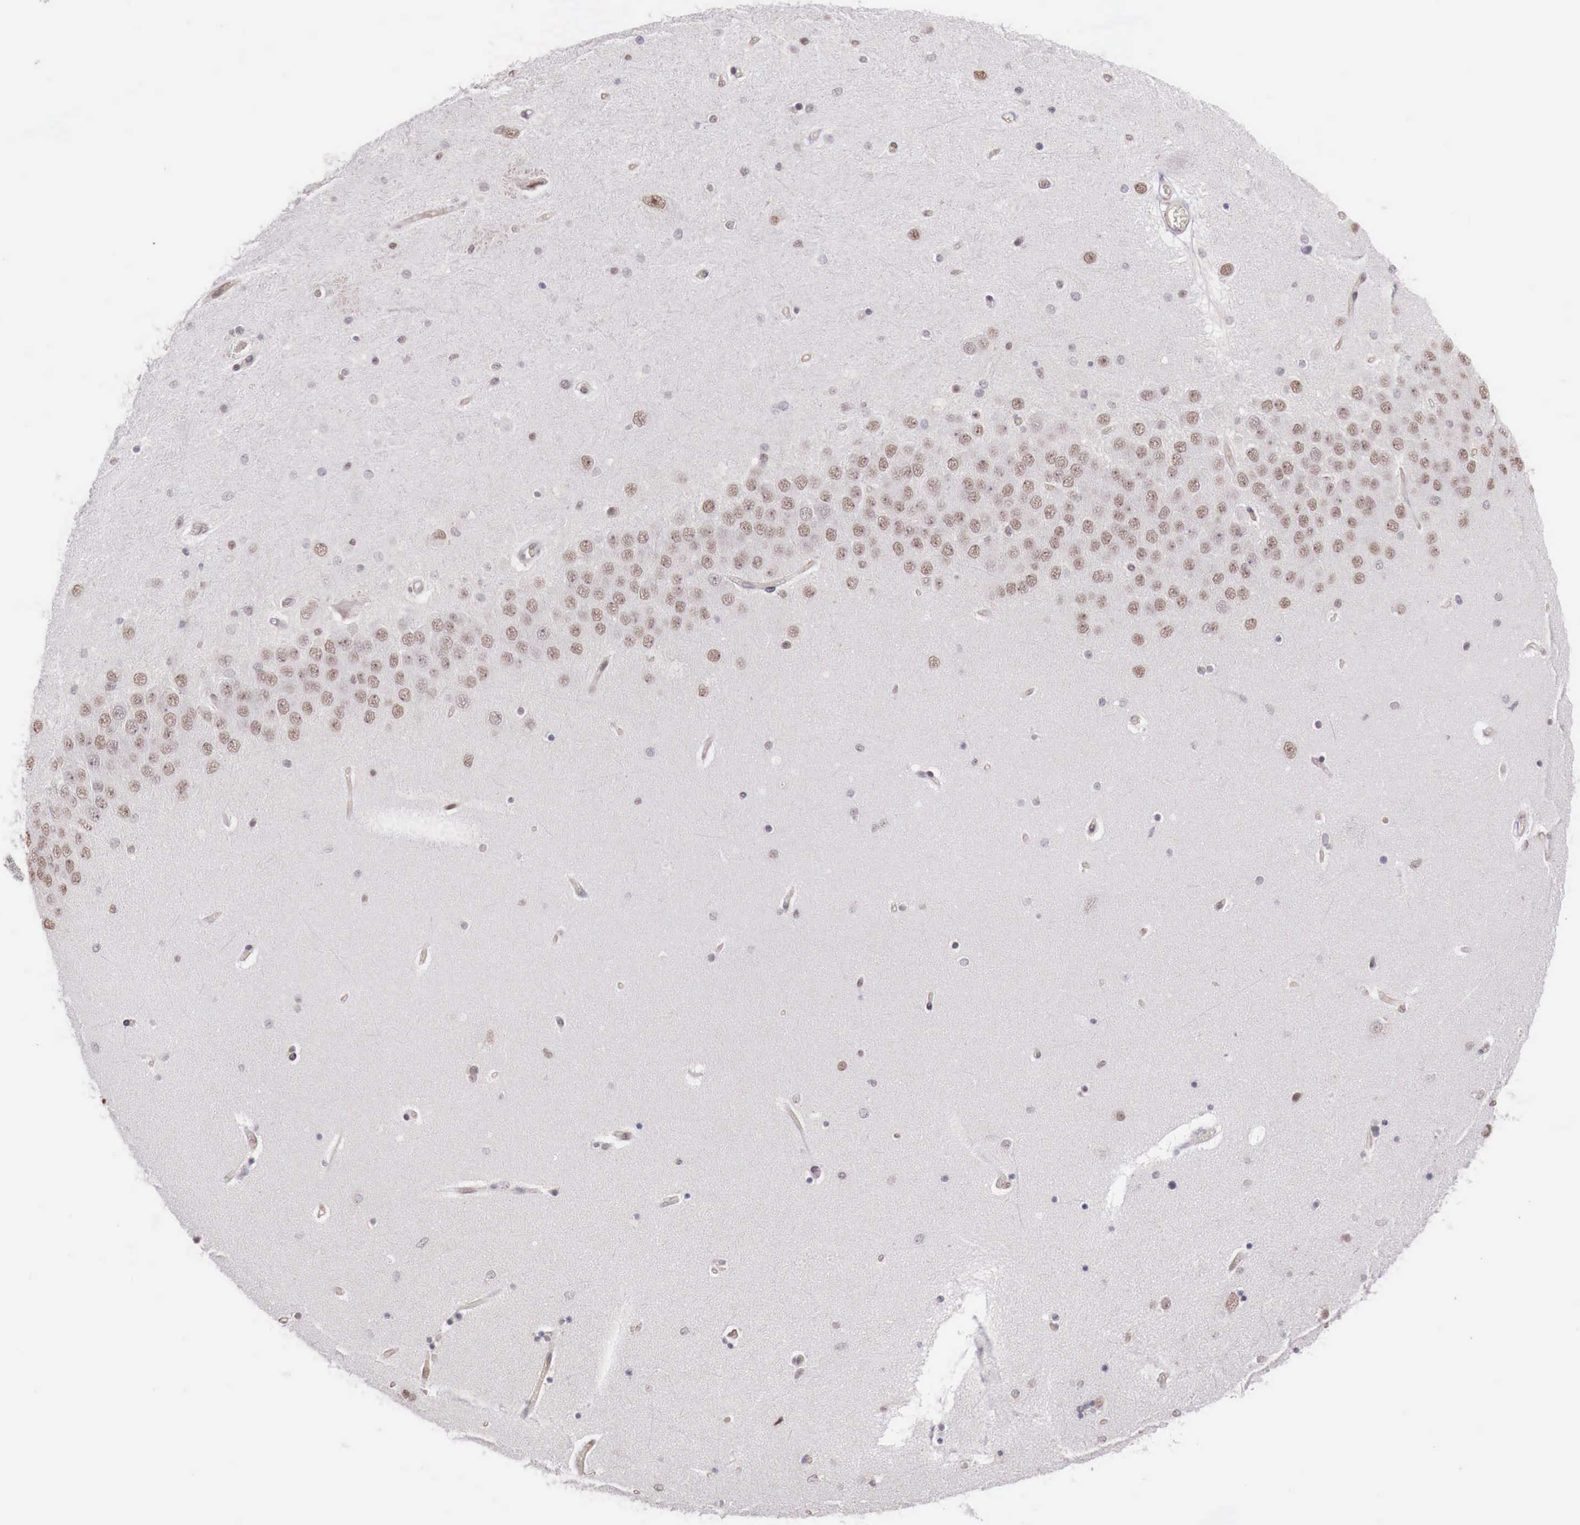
{"staining": {"intensity": "weak", "quantity": "25%-75%", "location": "nuclear"}, "tissue": "hippocampus", "cell_type": "Glial cells", "image_type": "normal", "snomed": [{"axis": "morphology", "description": "Normal tissue, NOS"}, {"axis": "topography", "description": "Hippocampus"}], "caption": "Protein expression analysis of normal hippocampus shows weak nuclear positivity in about 25%-75% of glial cells. The protein is shown in brown color, while the nuclei are stained blue.", "gene": "FOXP2", "patient": {"sex": "female", "age": 54}}